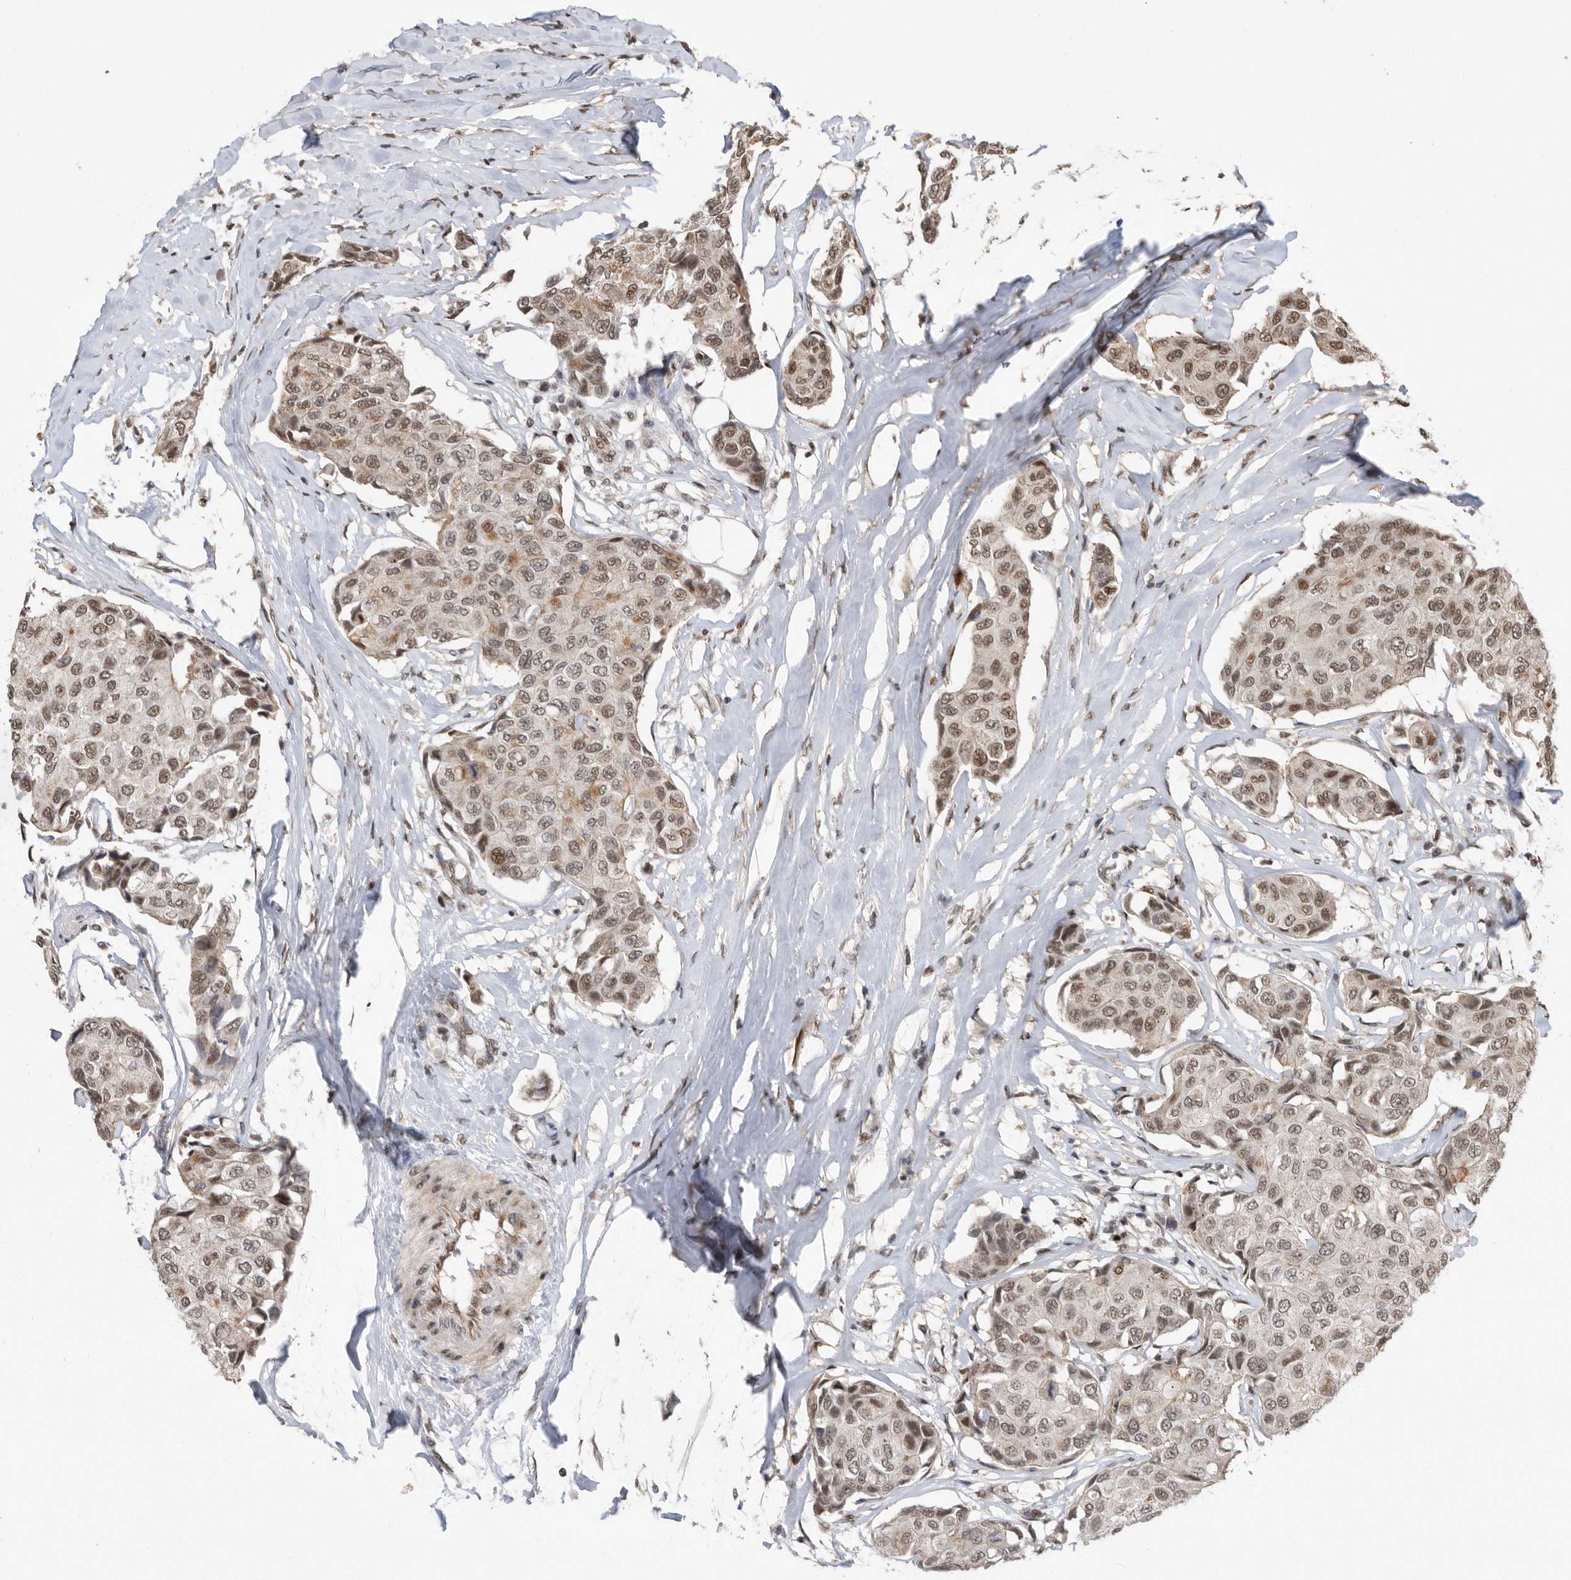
{"staining": {"intensity": "moderate", "quantity": ">75%", "location": "nuclear"}, "tissue": "breast cancer", "cell_type": "Tumor cells", "image_type": "cancer", "snomed": [{"axis": "morphology", "description": "Duct carcinoma"}, {"axis": "topography", "description": "Breast"}], "caption": "Immunohistochemical staining of human invasive ductal carcinoma (breast) exhibits medium levels of moderate nuclear protein positivity in about >75% of tumor cells. (IHC, brightfield microscopy, high magnification).", "gene": "TDRD3", "patient": {"sex": "female", "age": 80}}